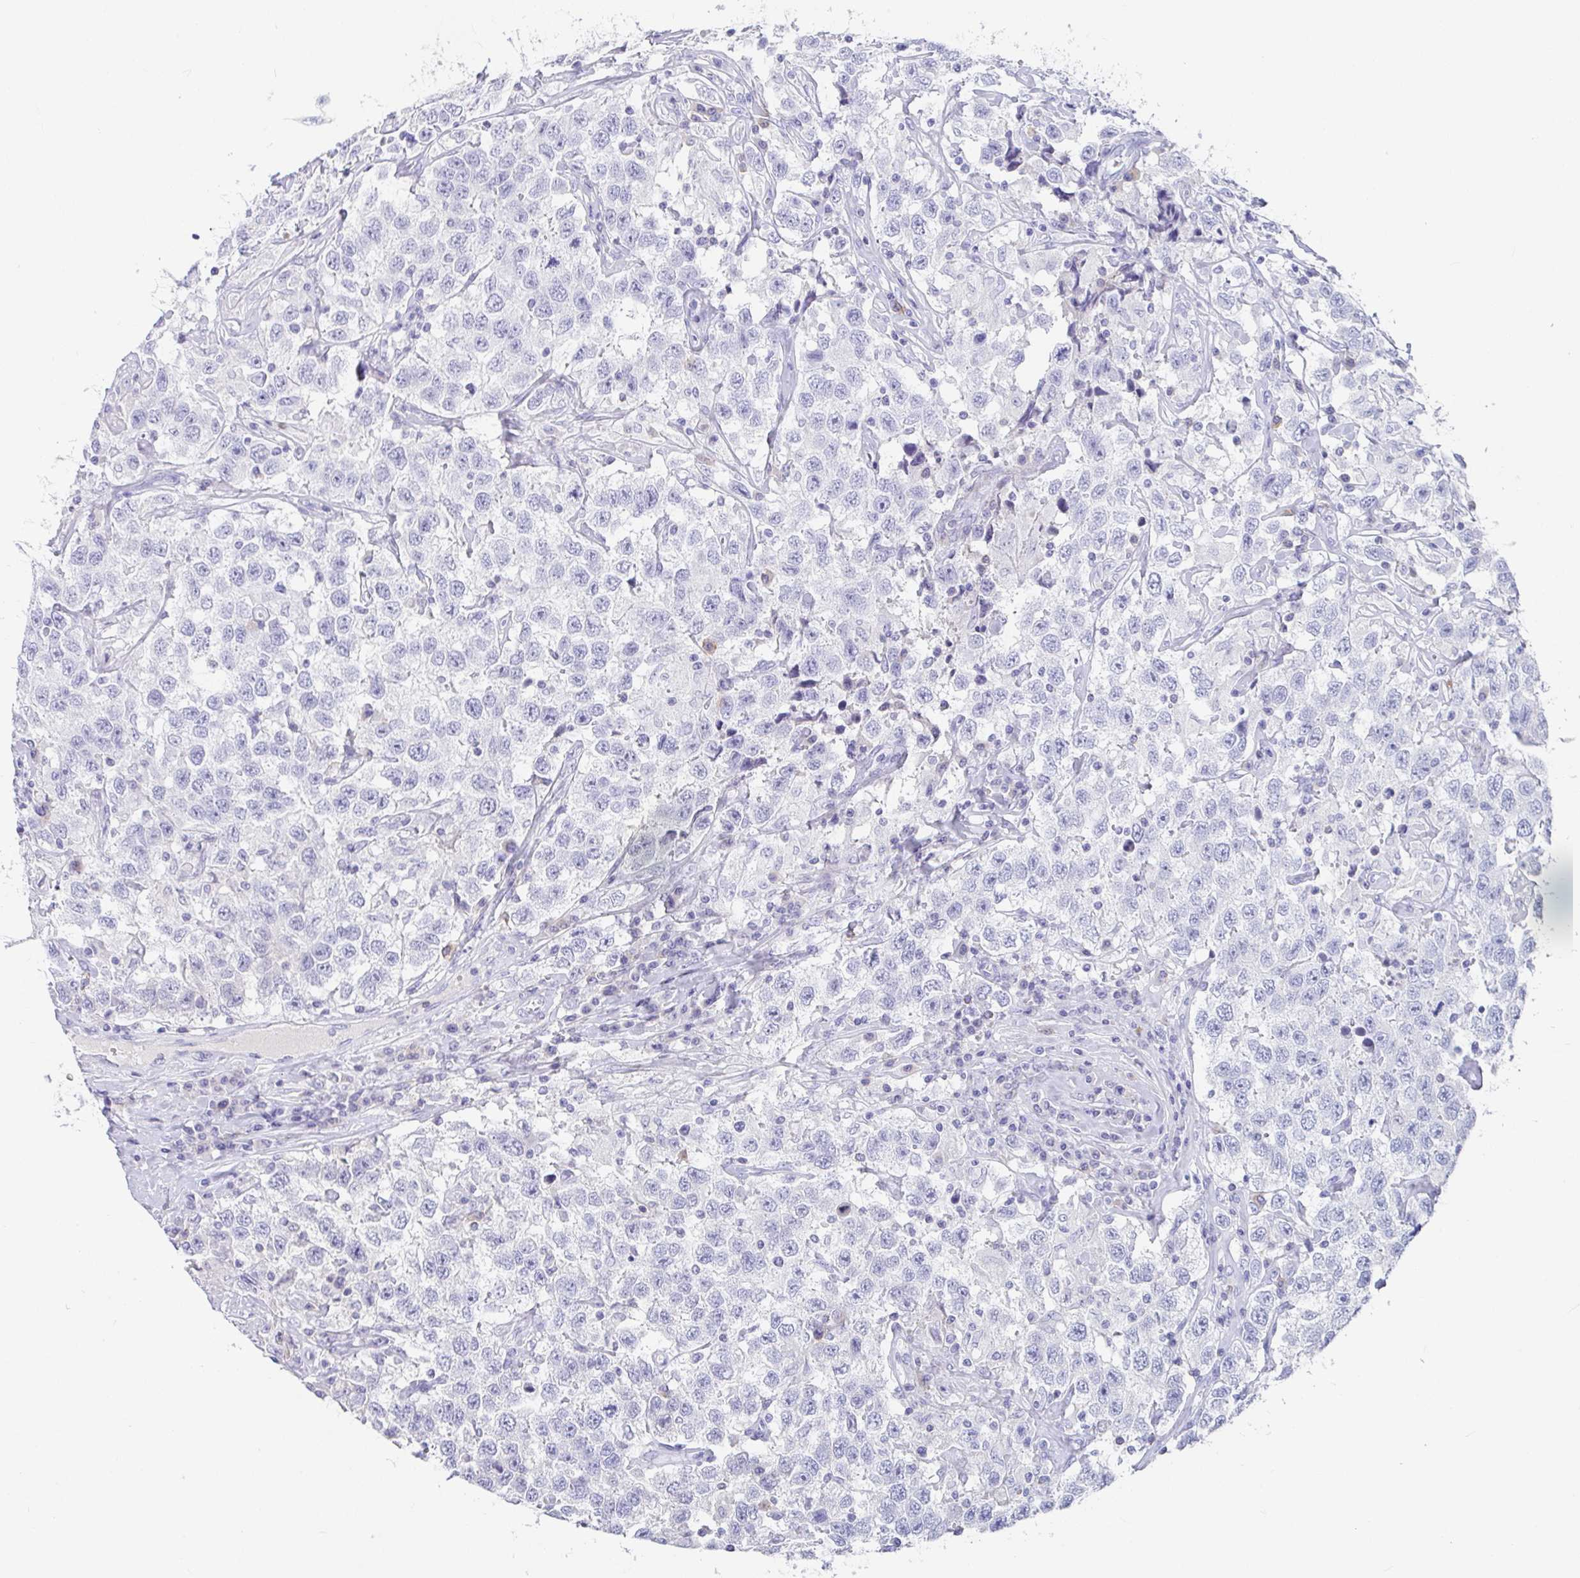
{"staining": {"intensity": "negative", "quantity": "none", "location": "none"}, "tissue": "testis cancer", "cell_type": "Tumor cells", "image_type": "cancer", "snomed": [{"axis": "morphology", "description": "Seminoma, NOS"}, {"axis": "topography", "description": "Testis"}], "caption": "The immunohistochemistry image has no significant staining in tumor cells of testis cancer (seminoma) tissue.", "gene": "PLA2G1B", "patient": {"sex": "male", "age": 41}}